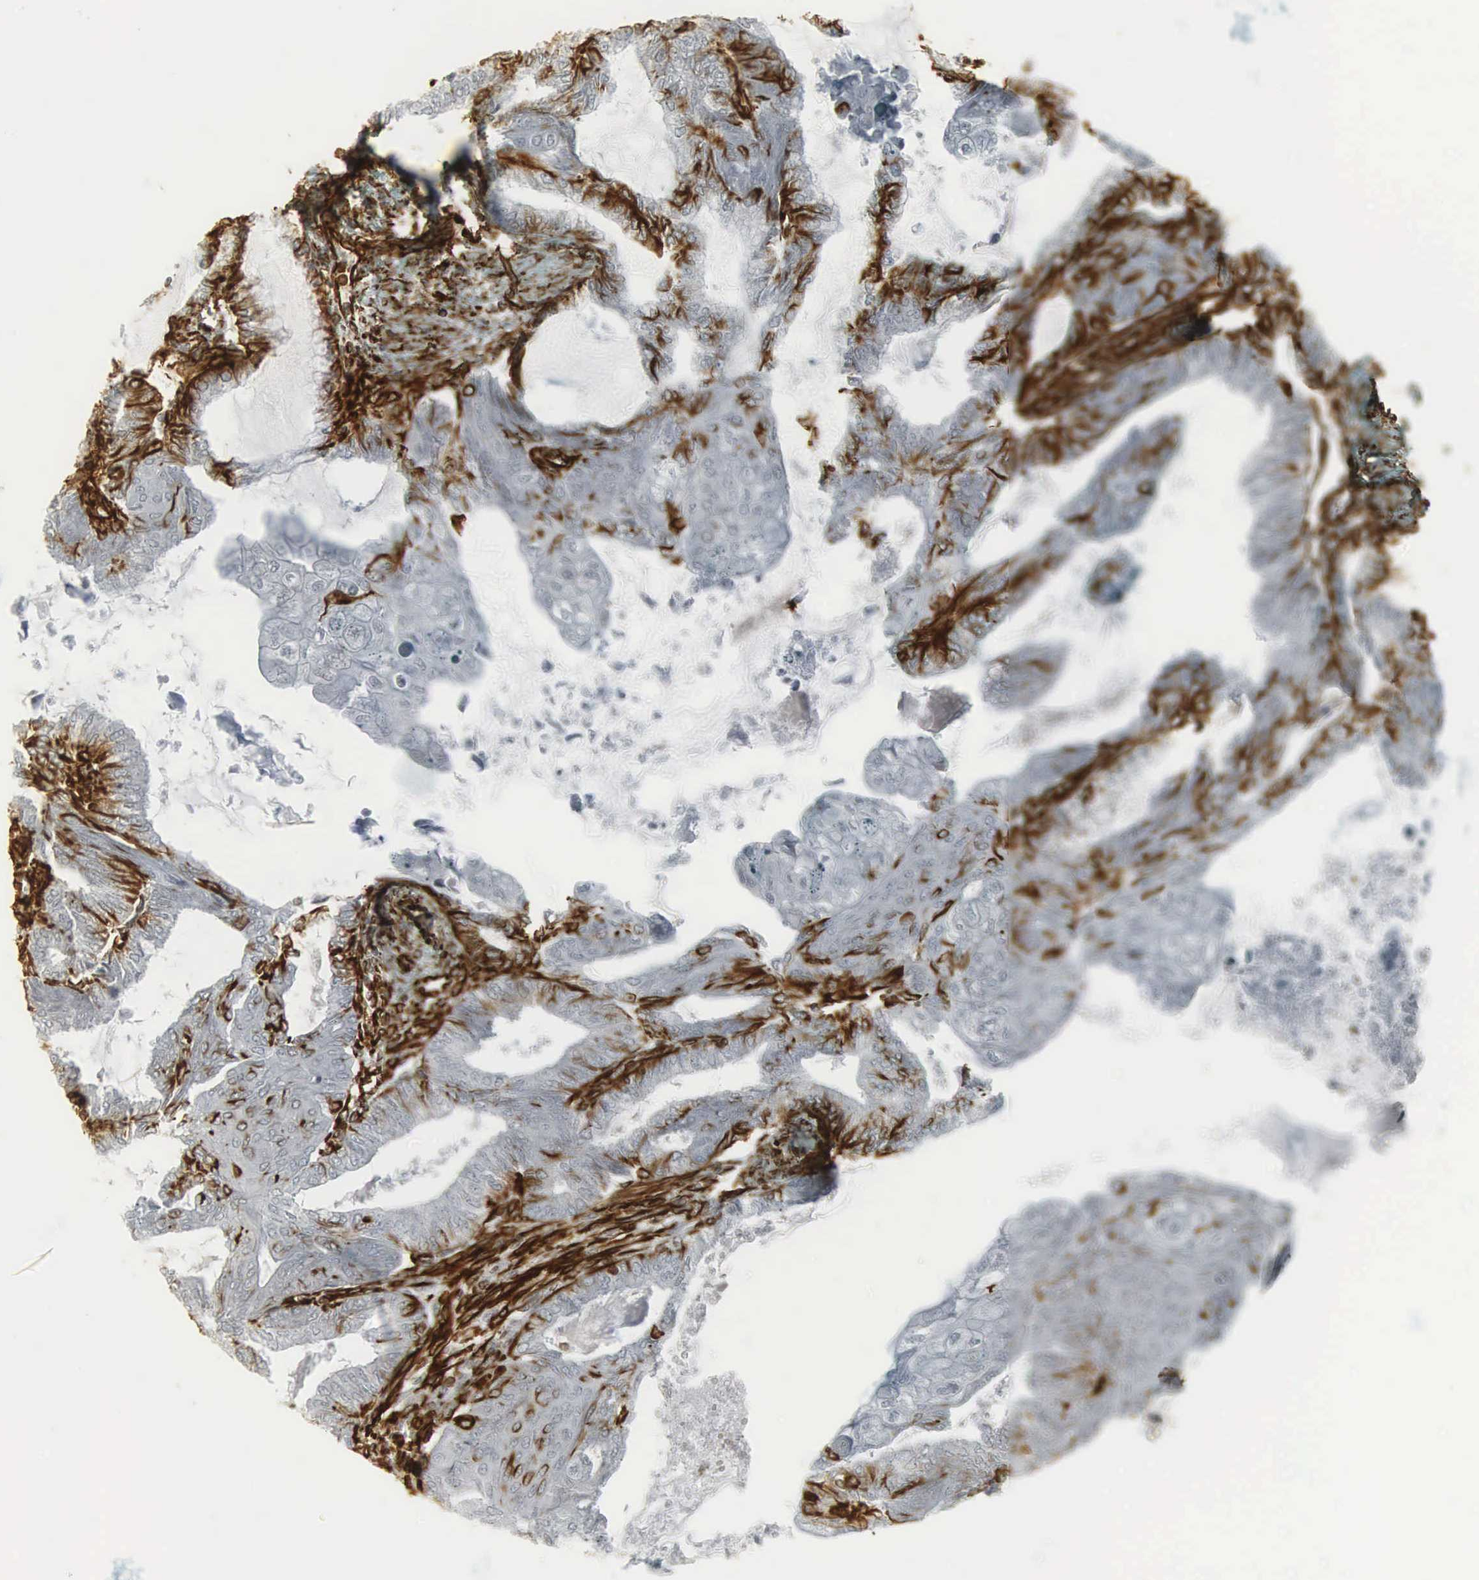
{"staining": {"intensity": "moderate", "quantity": "25%-75%", "location": "cytoplasmic/membranous"}, "tissue": "endometrial cancer", "cell_type": "Tumor cells", "image_type": "cancer", "snomed": [{"axis": "morphology", "description": "Adenocarcinoma, NOS"}, {"axis": "topography", "description": "Endometrium"}], "caption": "Endometrial cancer stained with DAB (3,3'-diaminobenzidine) immunohistochemistry exhibits medium levels of moderate cytoplasmic/membranous positivity in about 25%-75% of tumor cells. The protein is stained brown, and the nuclei are stained in blue (DAB (3,3'-diaminobenzidine) IHC with brightfield microscopy, high magnification).", "gene": "VIM", "patient": {"sex": "female", "age": 79}}